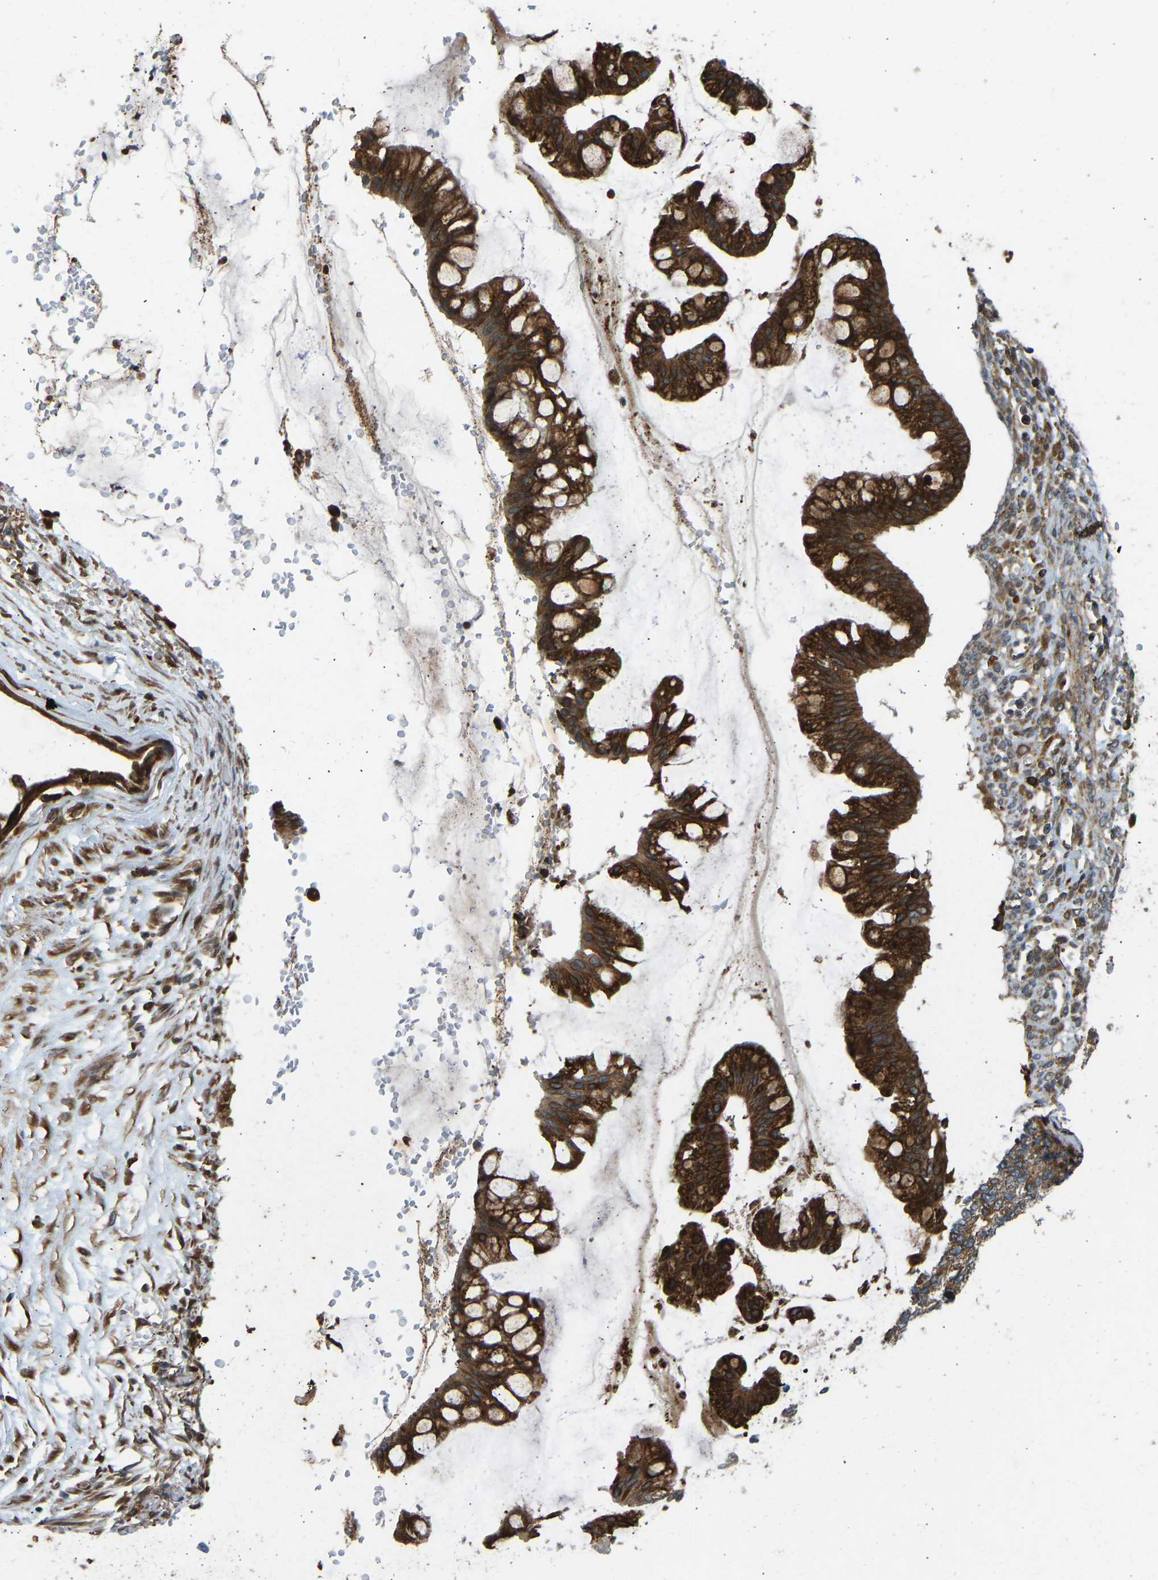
{"staining": {"intensity": "strong", "quantity": ">75%", "location": "cytoplasmic/membranous"}, "tissue": "ovarian cancer", "cell_type": "Tumor cells", "image_type": "cancer", "snomed": [{"axis": "morphology", "description": "Cystadenocarcinoma, mucinous, NOS"}, {"axis": "topography", "description": "Ovary"}], "caption": "Protein expression analysis of human ovarian mucinous cystadenocarcinoma reveals strong cytoplasmic/membranous positivity in about >75% of tumor cells. (IHC, brightfield microscopy, high magnification).", "gene": "OS9", "patient": {"sex": "female", "age": 73}}